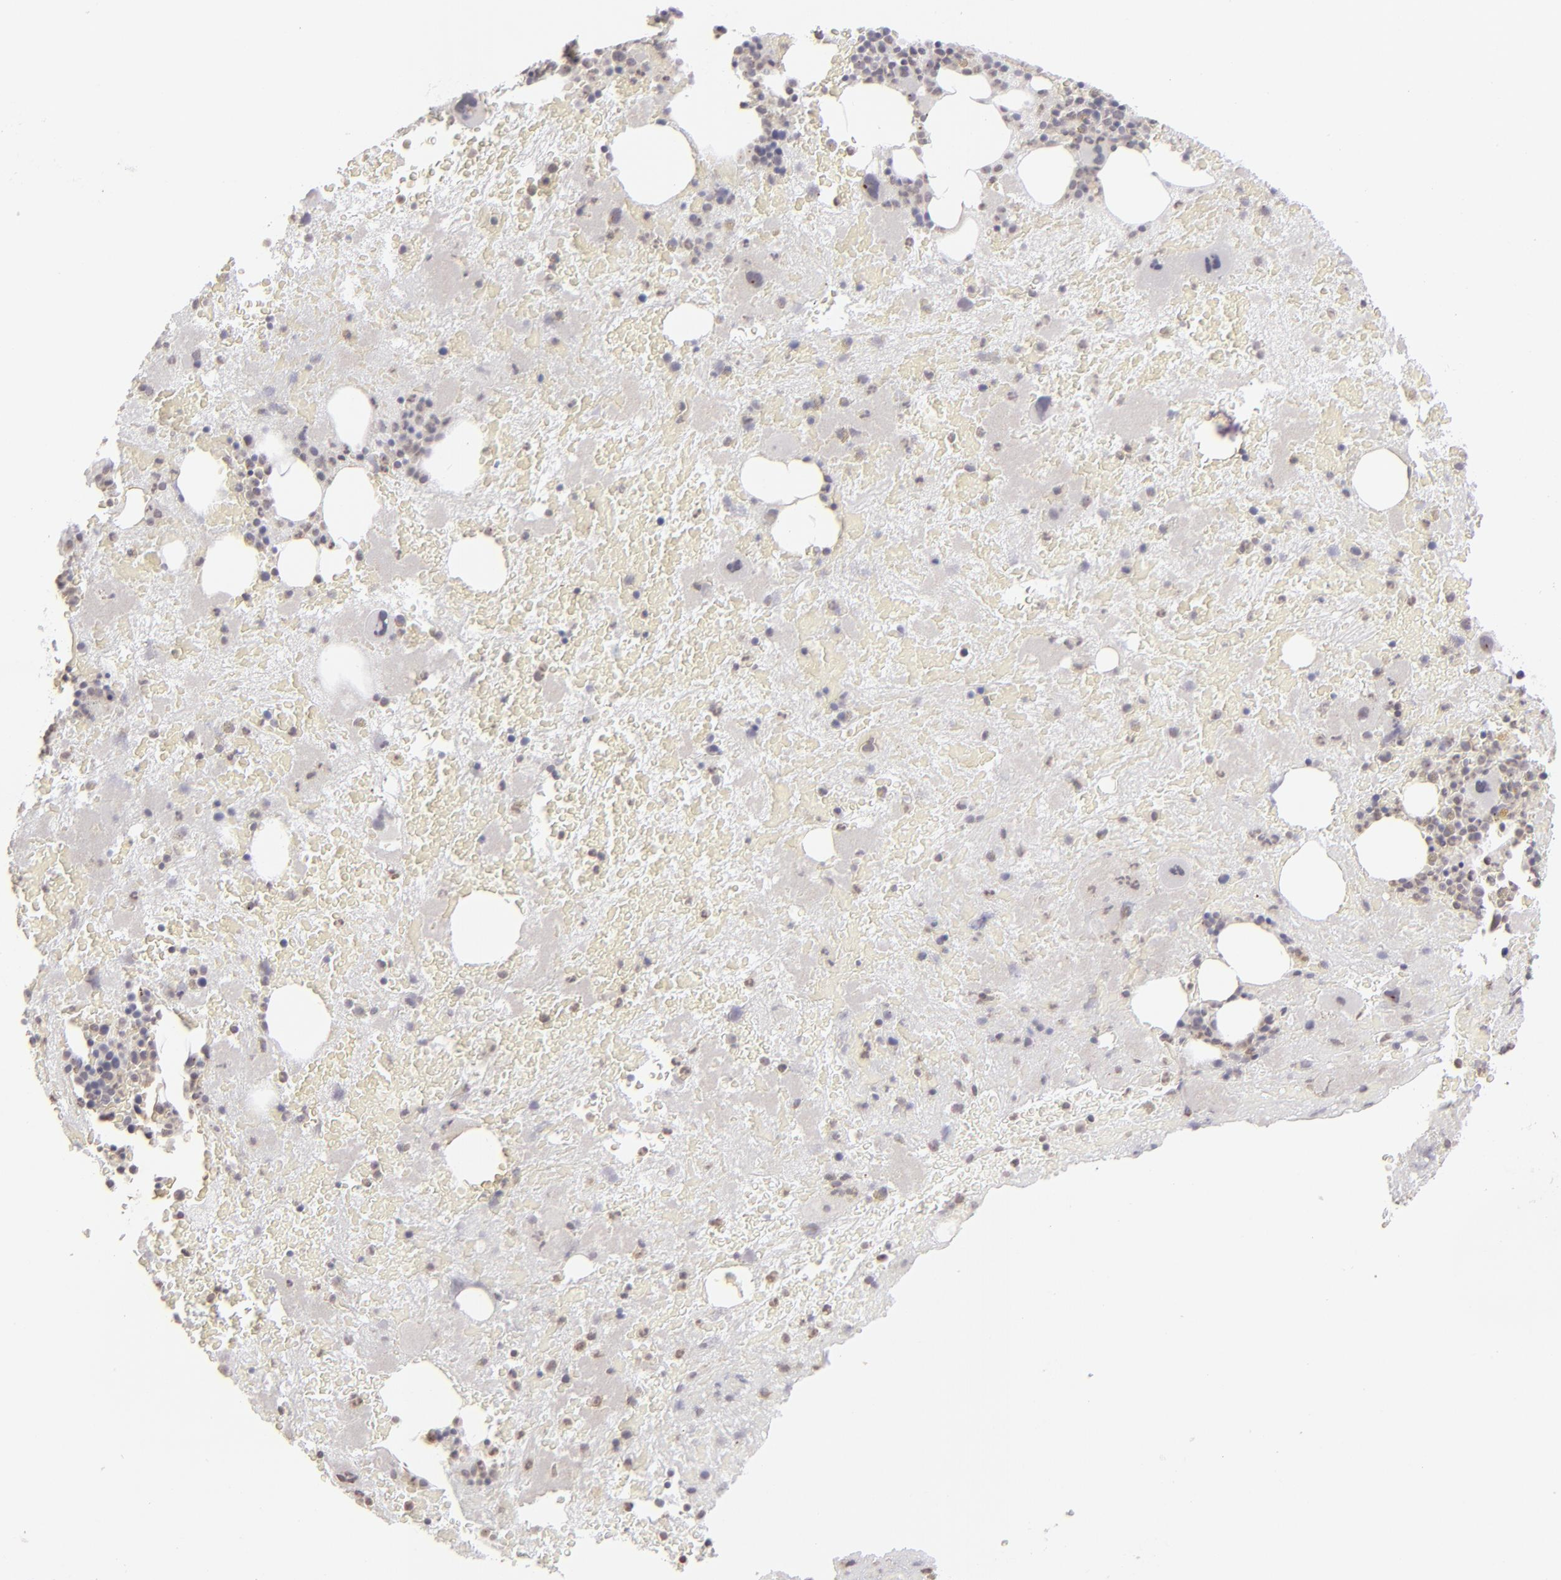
{"staining": {"intensity": "negative", "quantity": "none", "location": "none"}, "tissue": "bone marrow", "cell_type": "Hematopoietic cells", "image_type": "normal", "snomed": [{"axis": "morphology", "description": "Normal tissue, NOS"}, {"axis": "topography", "description": "Bone marrow"}], "caption": "This is an IHC micrograph of benign human bone marrow. There is no expression in hematopoietic cells.", "gene": "CLDN2", "patient": {"sex": "male", "age": 76}}